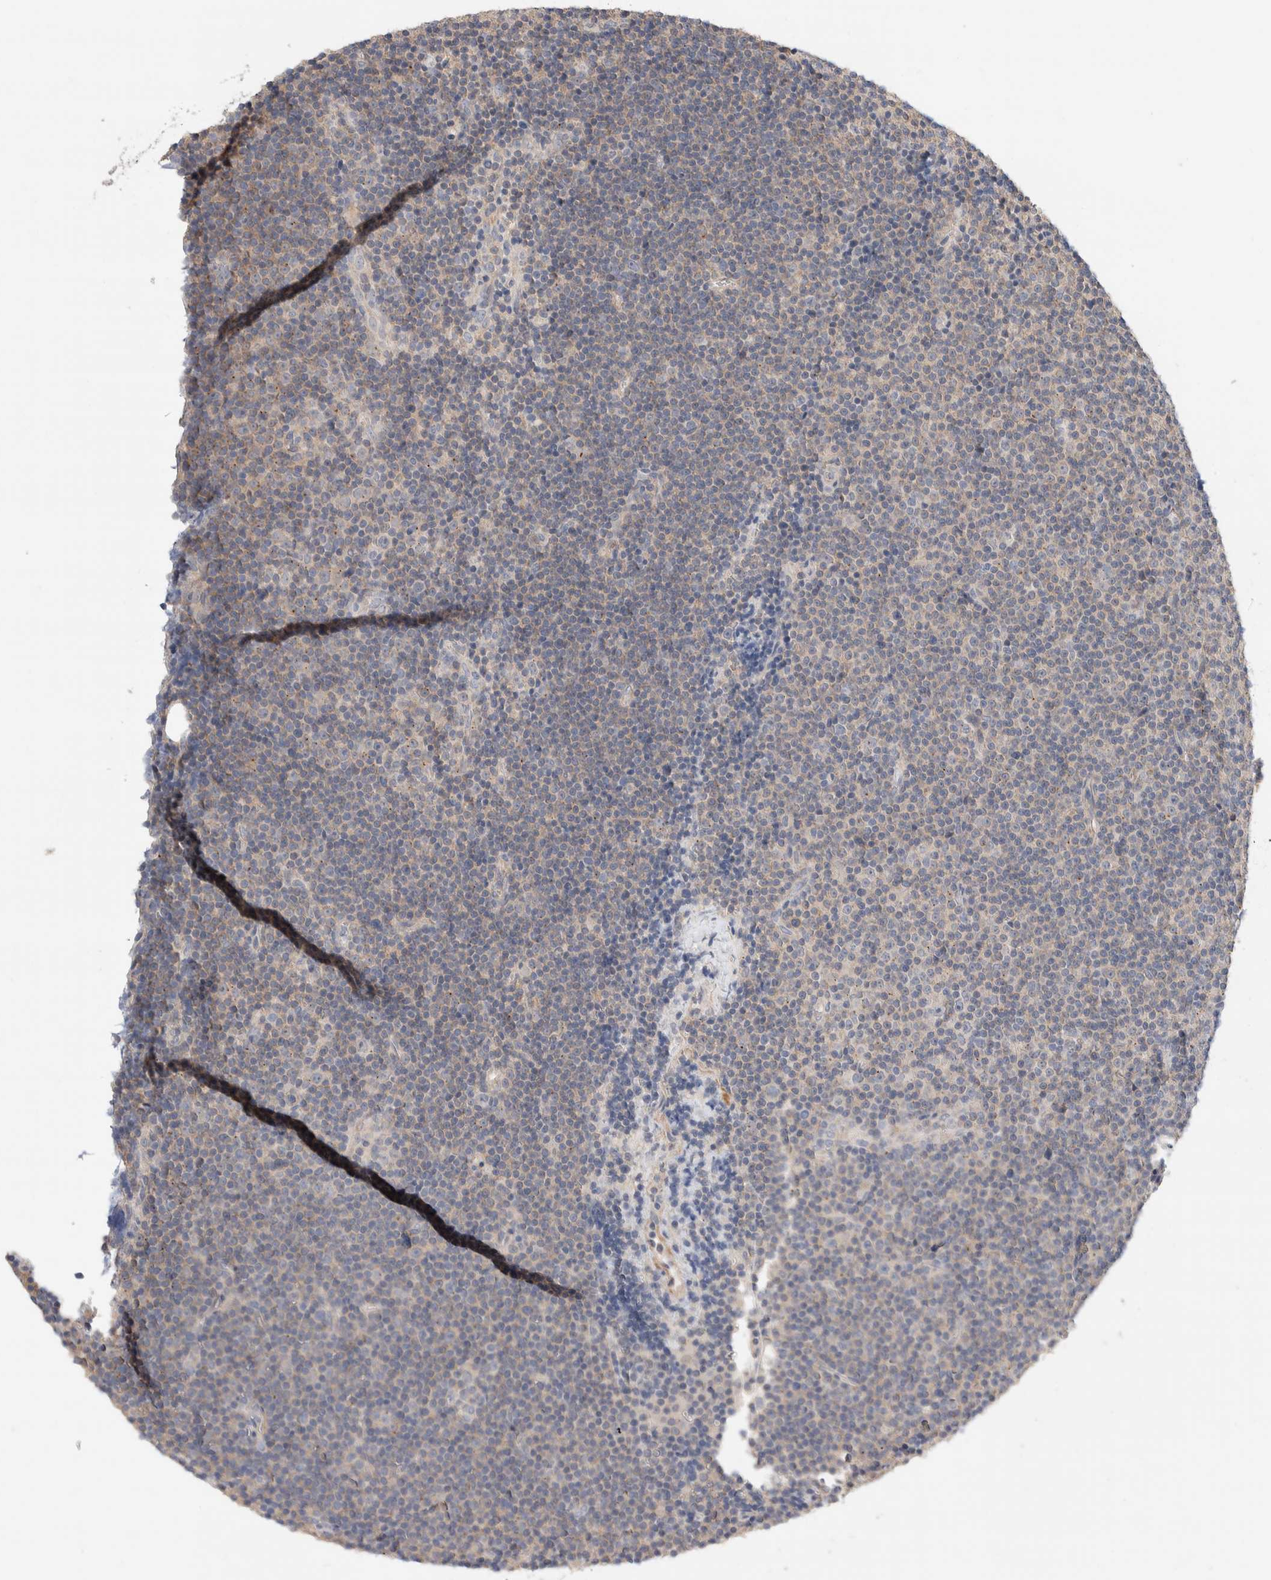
{"staining": {"intensity": "negative", "quantity": "none", "location": "none"}, "tissue": "lymphoma", "cell_type": "Tumor cells", "image_type": "cancer", "snomed": [{"axis": "morphology", "description": "Malignant lymphoma, non-Hodgkin's type, Low grade"}, {"axis": "topography", "description": "Lymph node"}], "caption": "There is no significant staining in tumor cells of low-grade malignant lymphoma, non-Hodgkin's type.", "gene": "WDR91", "patient": {"sex": "female", "age": 67}}